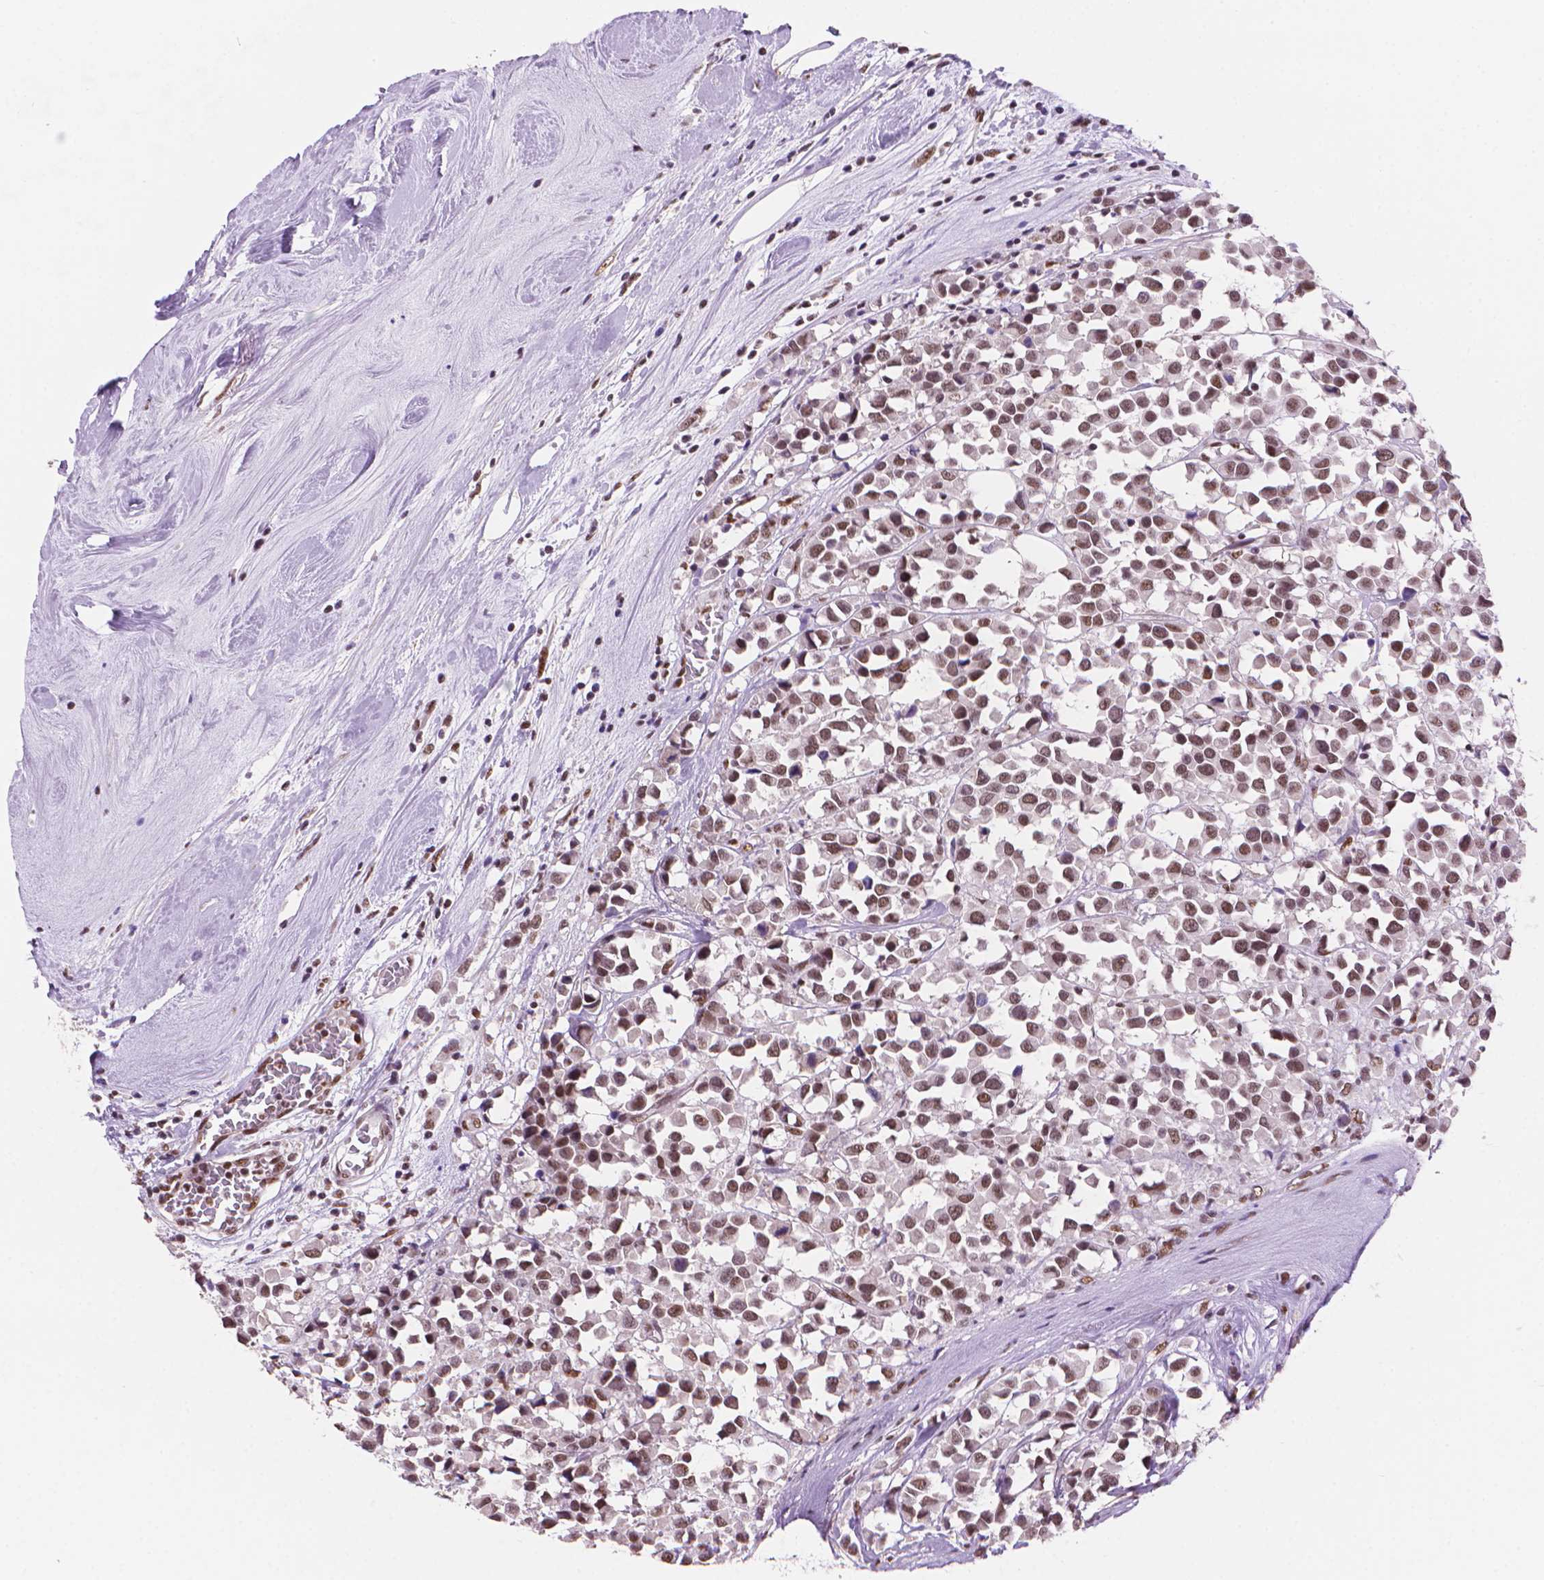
{"staining": {"intensity": "moderate", "quantity": ">75%", "location": "nuclear"}, "tissue": "breast cancer", "cell_type": "Tumor cells", "image_type": "cancer", "snomed": [{"axis": "morphology", "description": "Duct carcinoma"}, {"axis": "topography", "description": "Breast"}], "caption": "Protein staining exhibits moderate nuclear expression in about >75% of tumor cells in breast infiltrating ductal carcinoma.", "gene": "UBN1", "patient": {"sex": "female", "age": 61}}